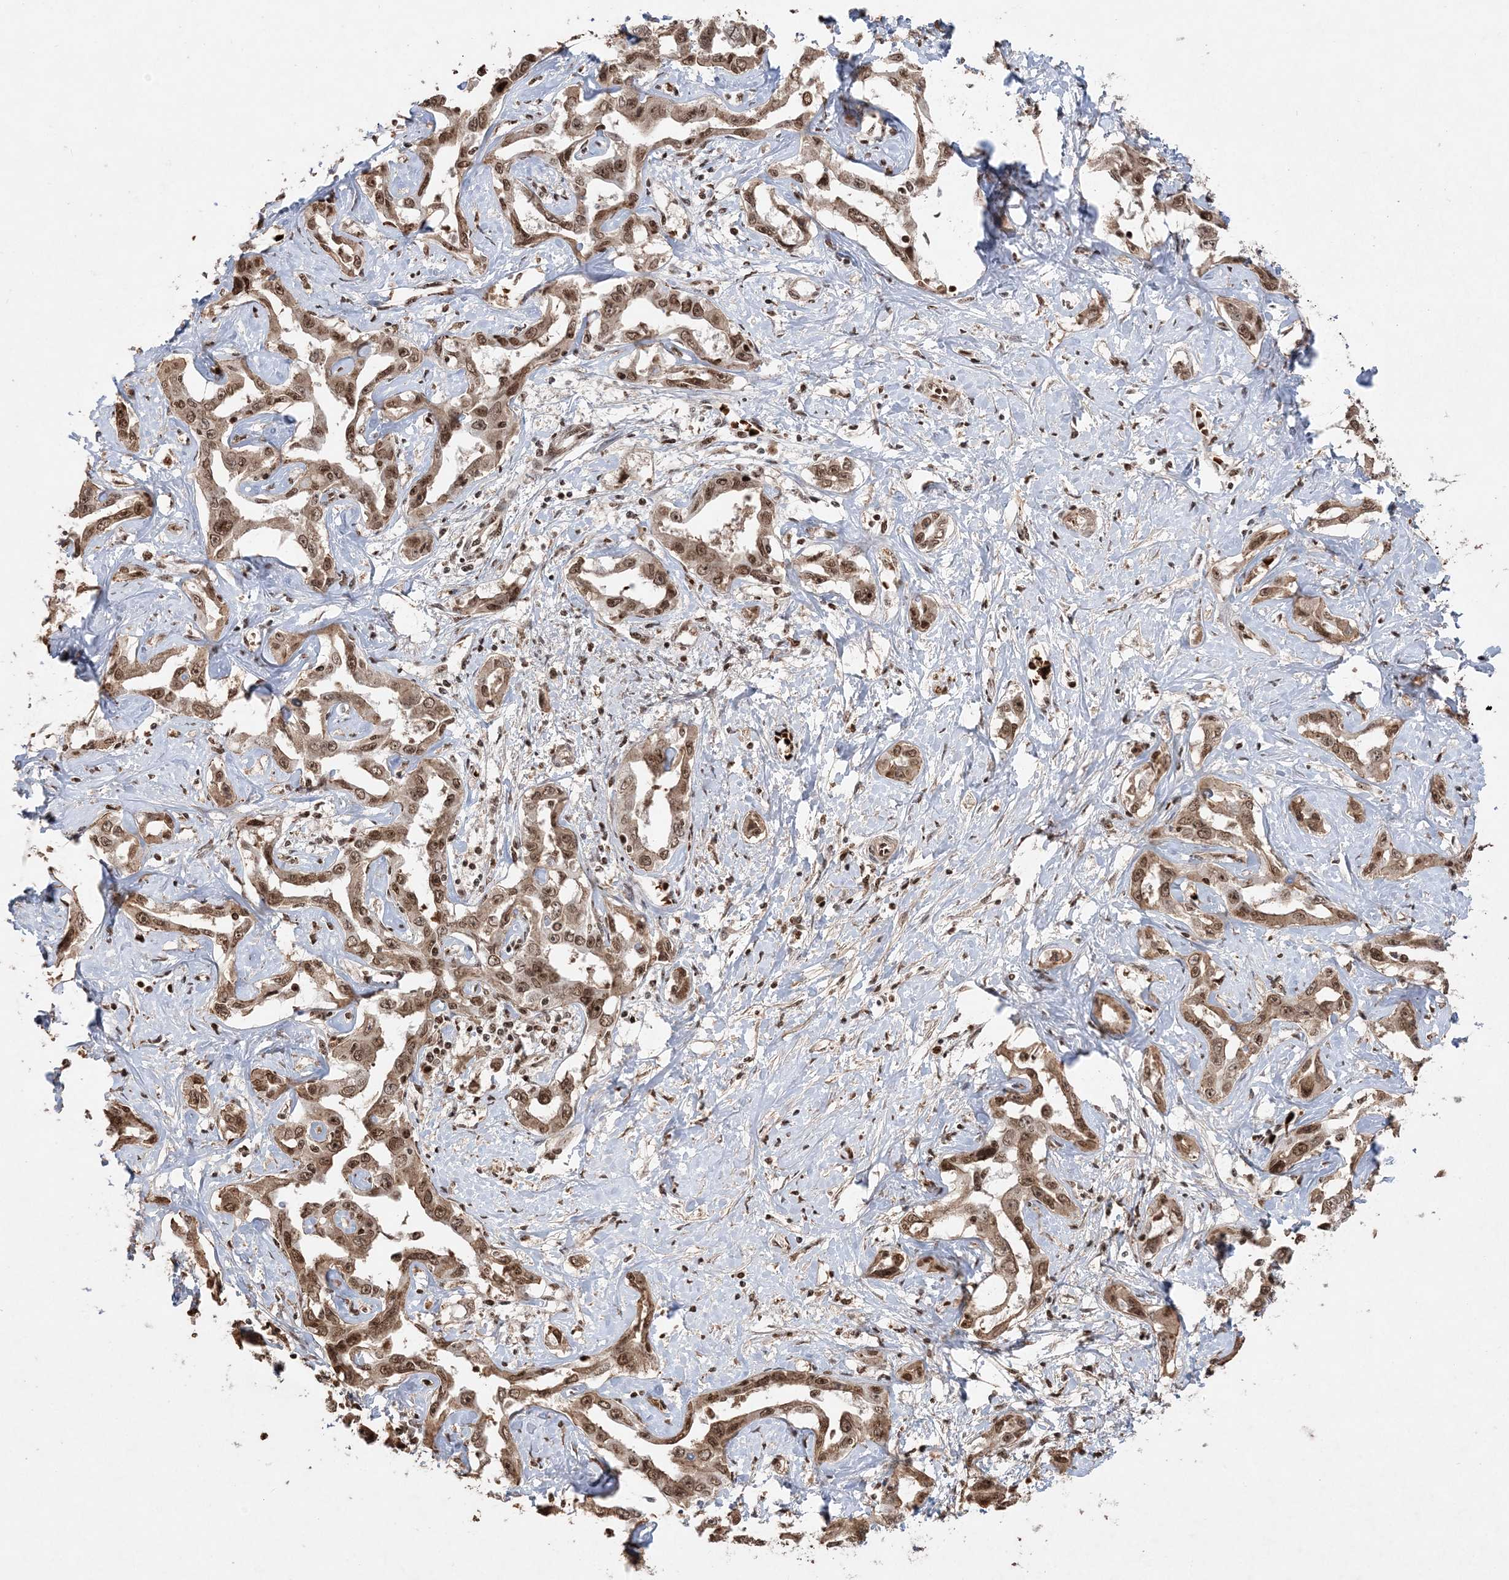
{"staining": {"intensity": "moderate", "quantity": ">75%", "location": "cytoplasmic/membranous,nuclear"}, "tissue": "liver cancer", "cell_type": "Tumor cells", "image_type": "cancer", "snomed": [{"axis": "morphology", "description": "Cholangiocarcinoma"}, {"axis": "topography", "description": "Liver"}], "caption": "Liver cholangiocarcinoma tissue exhibits moderate cytoplasmic/membranous and nuclear expression in approximately >75% of tumor cells, visualized by immunohistochemistry. The staining was performed using DAB (3,3'-diaminobenzidine), with brown indicating positive protein expression. Nuclei are stained blue with hematoxylin.", "gene": "RBM17", "patient": {"sex": "male", "age": 59}}